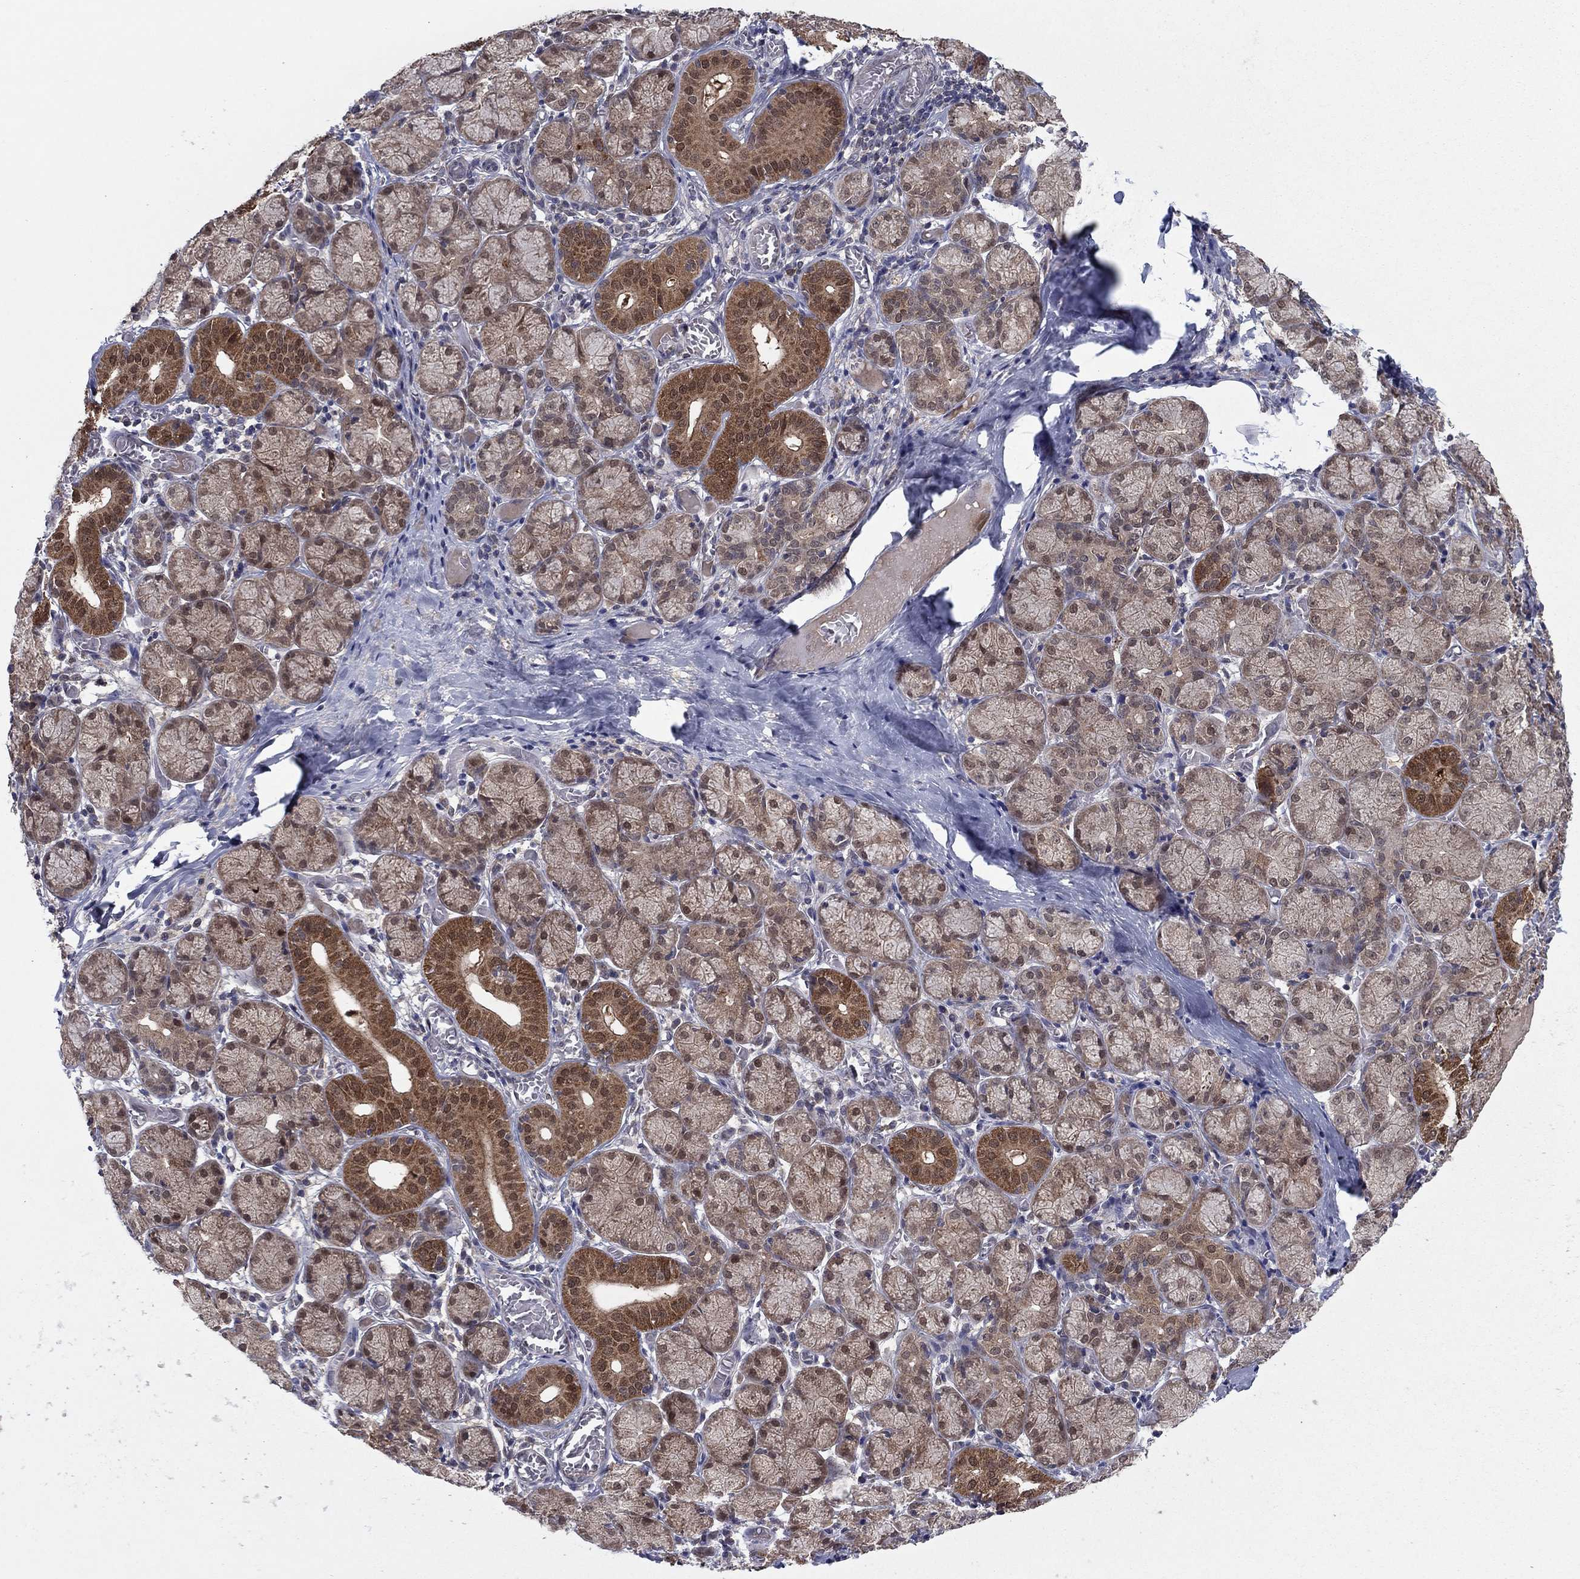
{"staining": {"intensity": "strong", "quantity": "<25%", "location": "cytoplasmic/membranous,nuclear"}, "tissue": "salivary gland", "cell_type": "Glandular cells", "image_type": "normal", "snomed": [{"axis": "morphology", "description": "Normal tissue, NOS"}, {"axis": "topography", "description": "Salivary gland"}, {"axis": "topography", "description": "Peripheral nerve tissue"}], "caption": "A histopathology image of human salivary gland stained for a protein exhibits strong cytoplasmic/membranous,nuclear brown staining in glandular cells. The staining is performed using DAB brown chromogen to label protein expression. The nuclei are counter-stained blue using hematoxylin.", "gene": "GRHPR", "patient": {"sex": "female", "age": 24}}